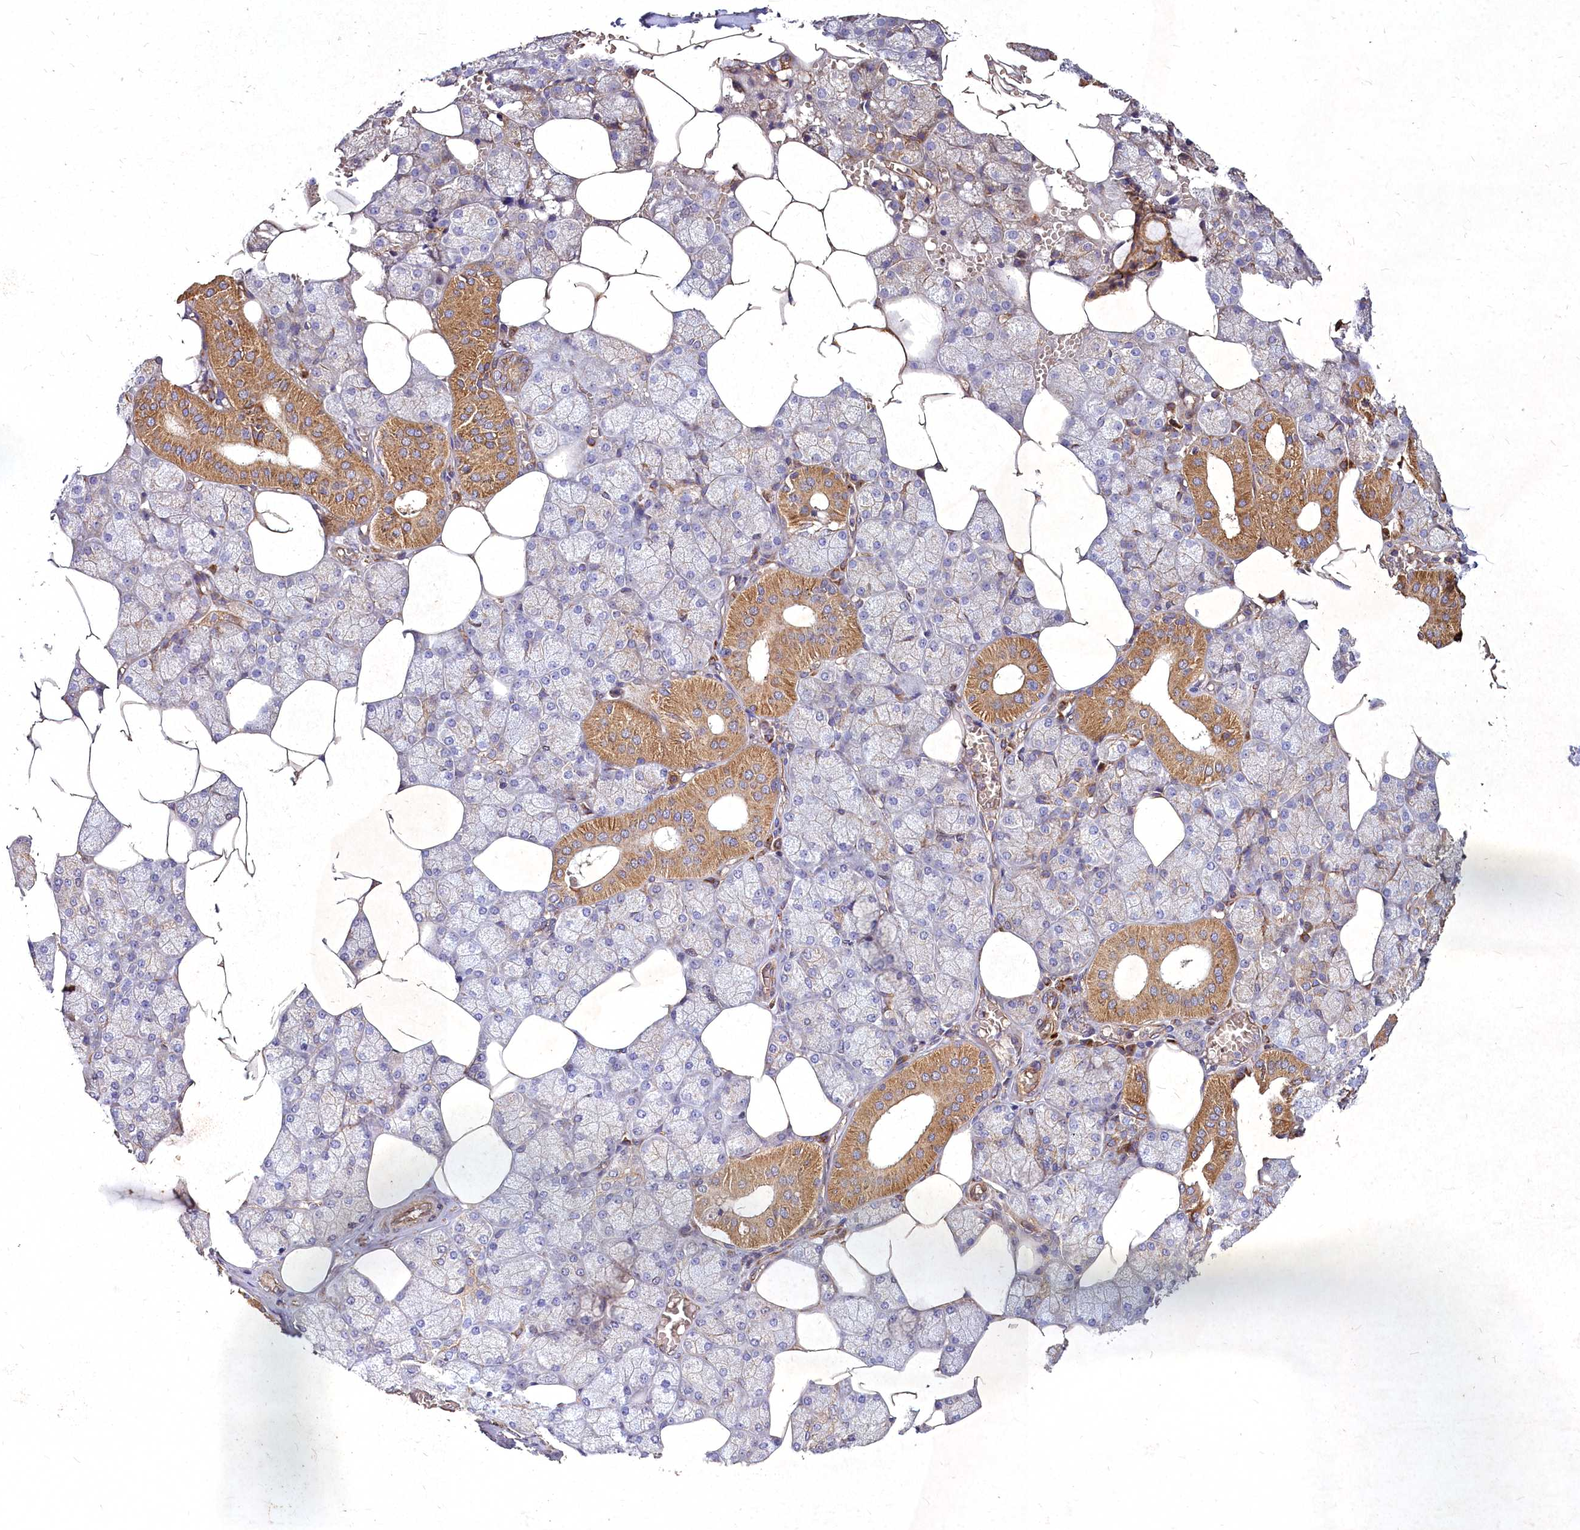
{"staining": {"intensity": "moderate", "quantity": "25%-75%", "location": "cytoplasmic/membranous"}, "tissue": "salivary gland", "cell_type": "Glandular cells", "image_type": "normal", "snomed": [{"axis": "morphology", "description": "Normal tissue, NOS"}, {"axis": "topography", "description": "Salivary gland"}], "caption": "A micrograph of salivary gland stained for a protein displays moderate cytoplasmic/membranous brown staining in glandular cells.", "gene": "SKA1", "patient": {"sex": "male", "age": 62}}